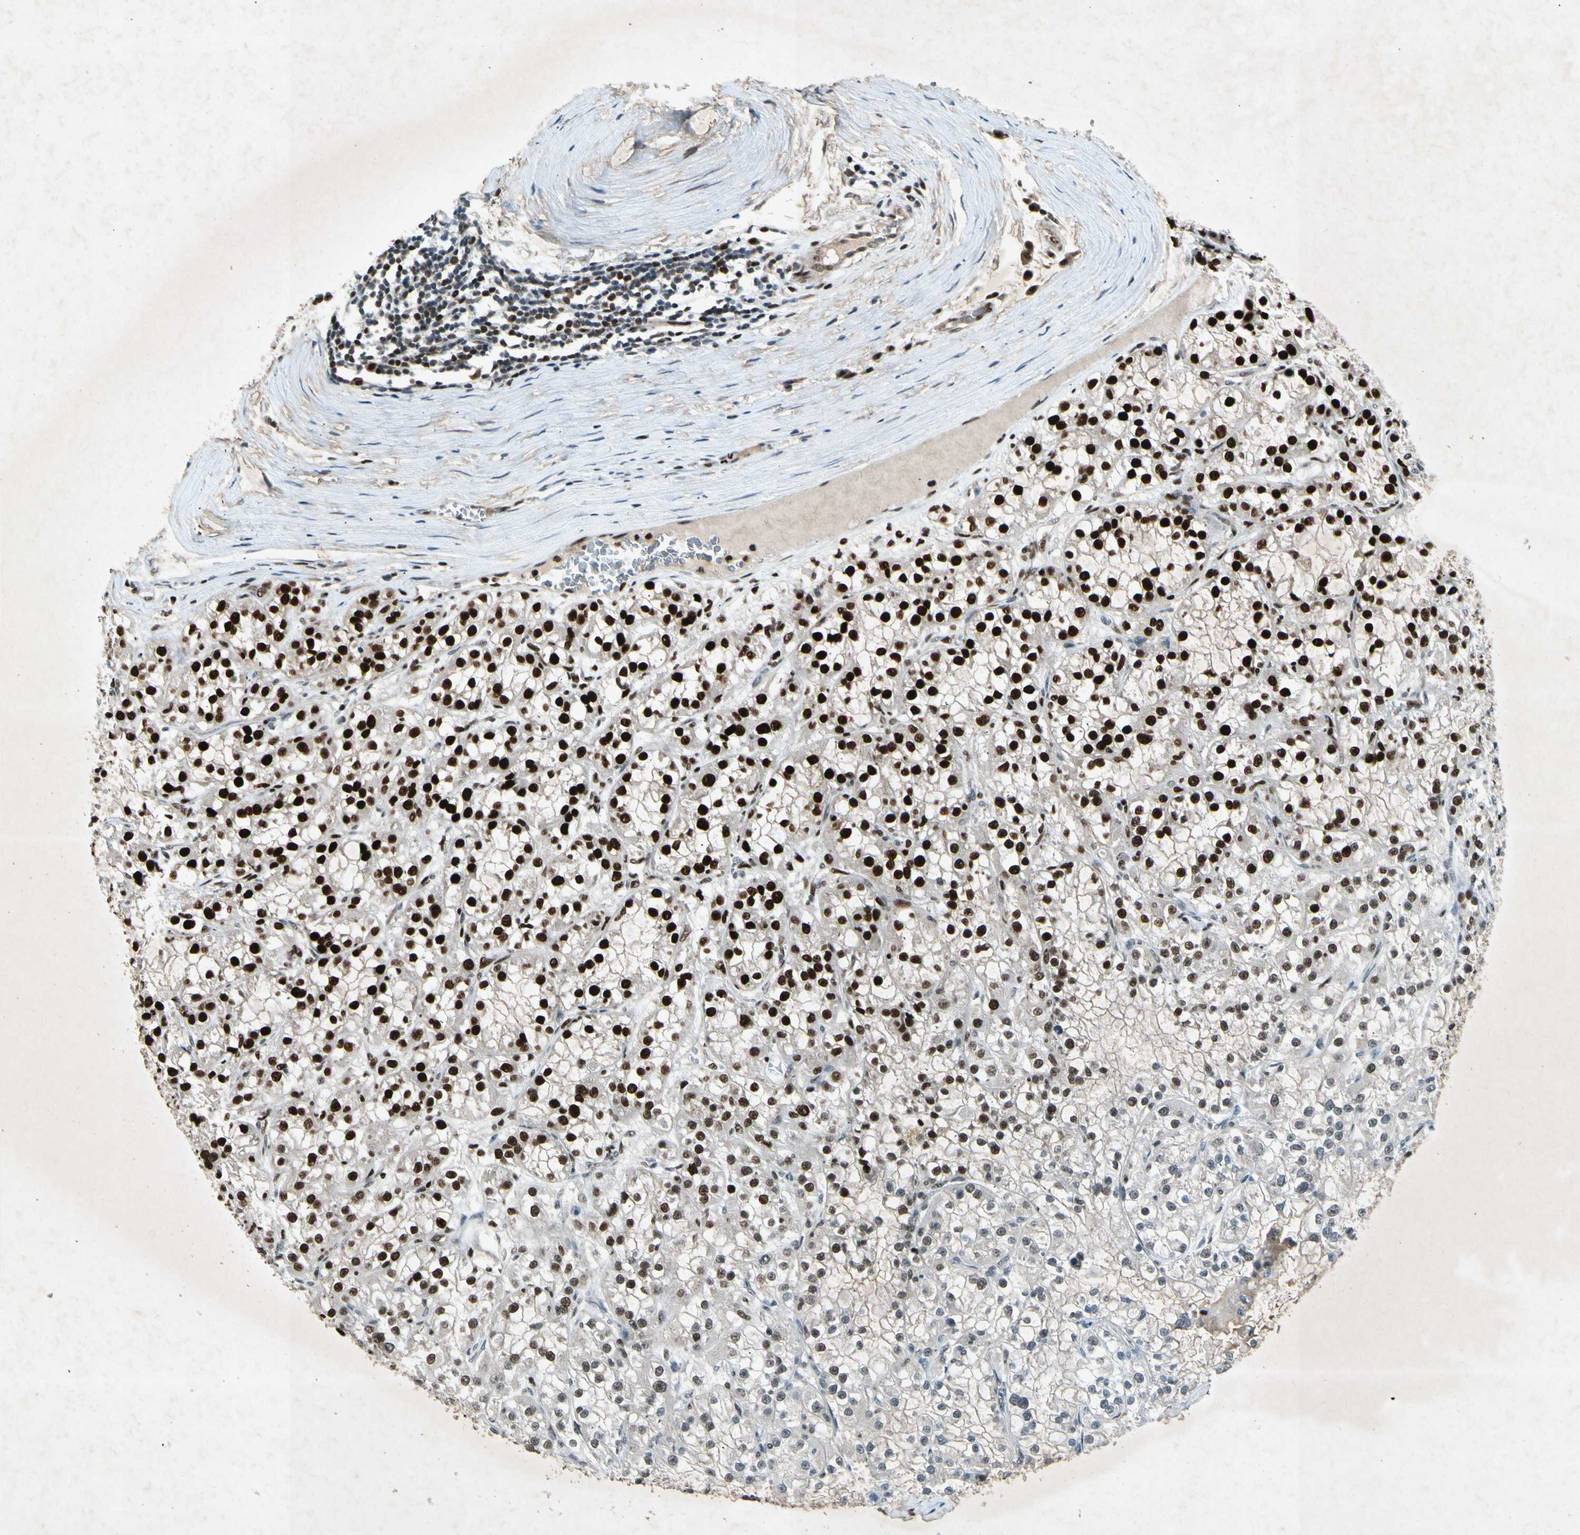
{"staining": {"intensity": "strong", "quantity": ">75%", "location": "nuclear"}, "tissue": "renal cancer", "cell_type": "Tumor cells", "image_type": "cancer", "snomed": [{"axis": "morphology", "description": "Adenocarcinoma, NOS"}, {"axis": "topography", "description": "Kidney"}], "caption": "Protein expression analysis of adenocarcinoma (renal) displays strong nuclear positivity in approximately >75% of tumor cells.", "gene": "RNF43", "patient": {"sex": "female", "age": 52}}